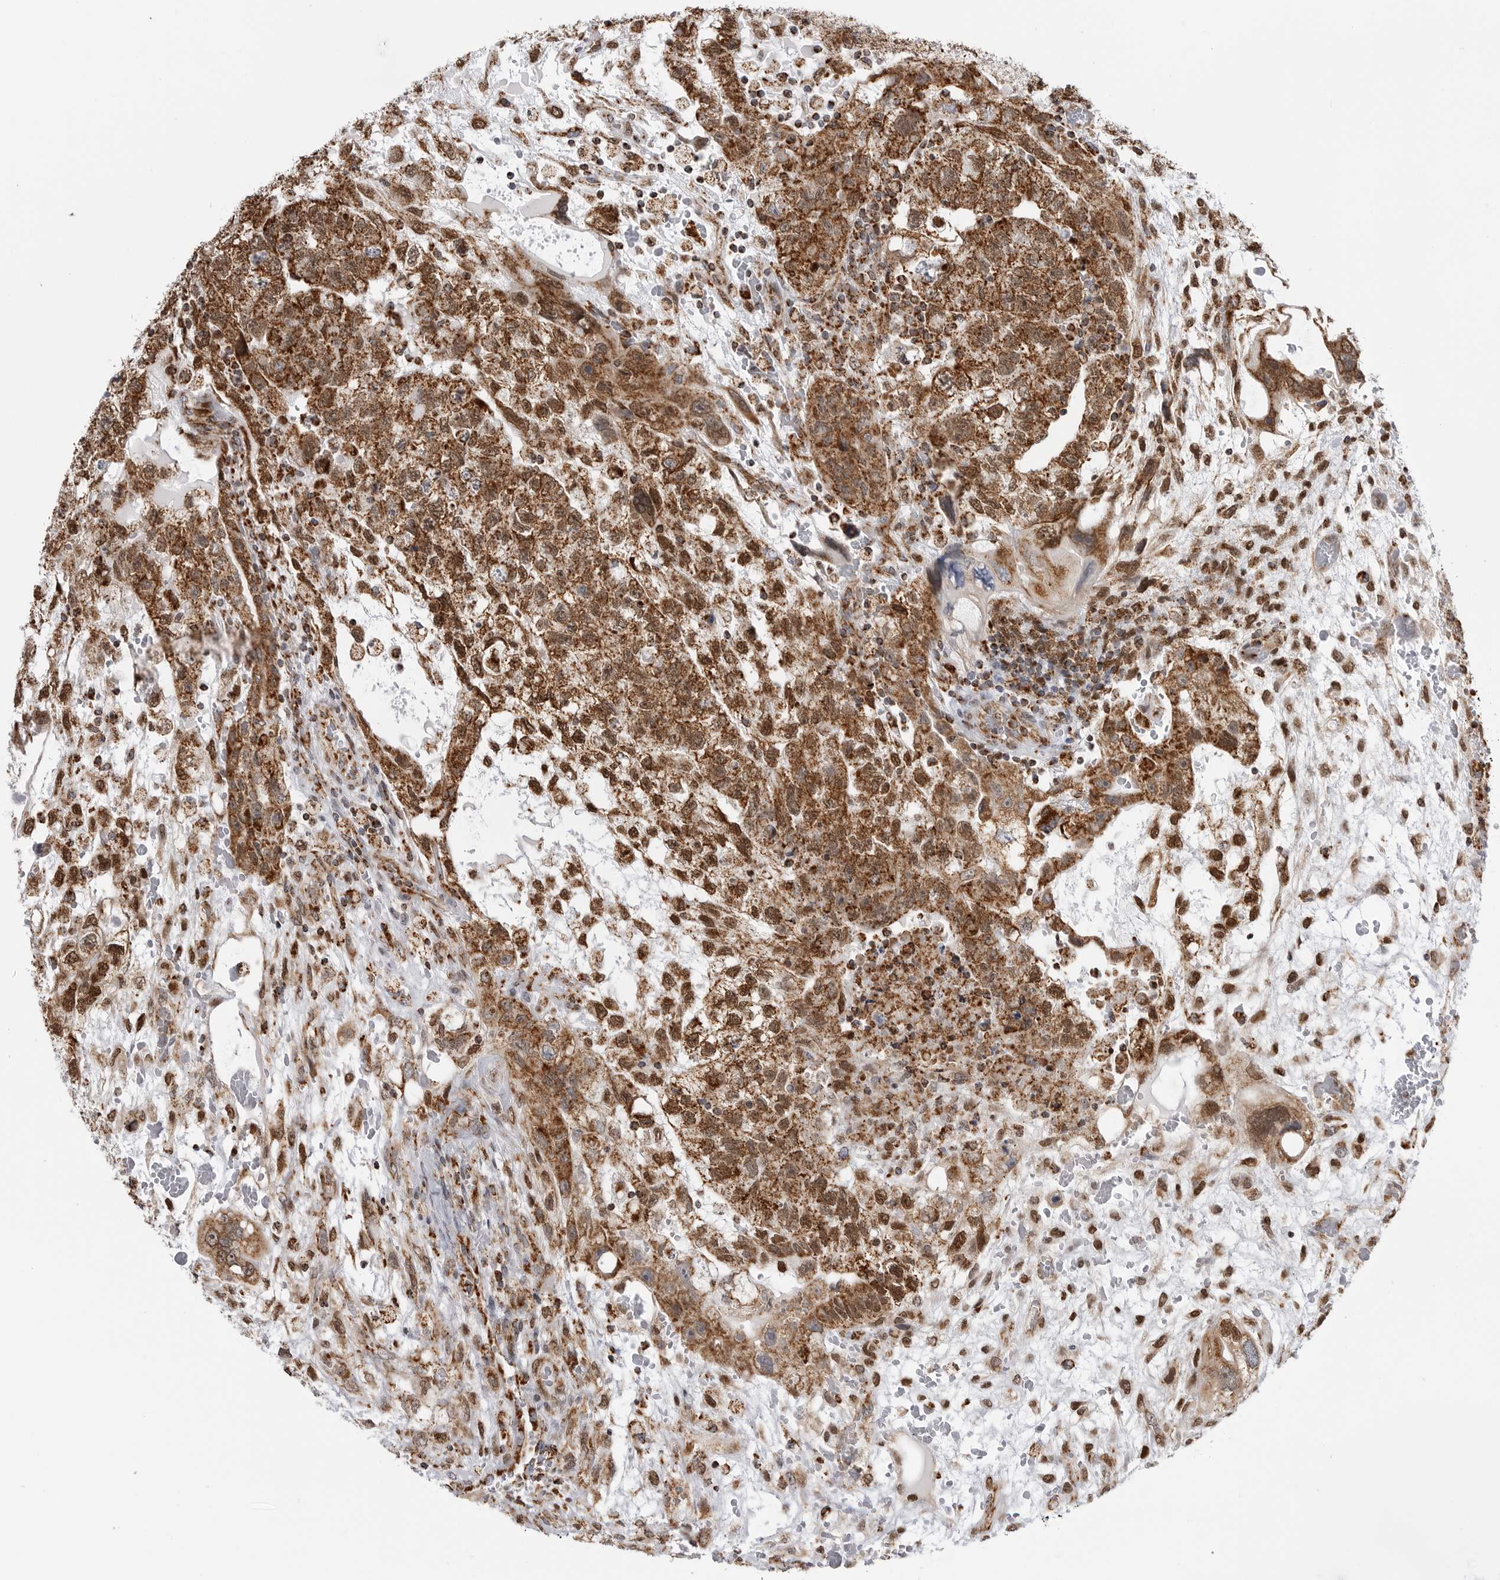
{"staining": {"intensity": "strong", "quantity": ">75%", "location": "cytoplasmic/membranous"}, "tissue": "testis cancer", "cell_type": "Tumor cells", "image_type": "cancer", "snomed": [{"axis": "morphology", "description": "Carcinoma, Embryonal, NOS"}, {"axis": "topography", "description": "Testis"}], "caption": "A brown stain shows strong cytoplasmic/membranous staining of a protein in human testis cancer (embryonal carcinoma) tumor cells.", "gene": "COX5A", "patient": {"sex": "male", "age": 36}}